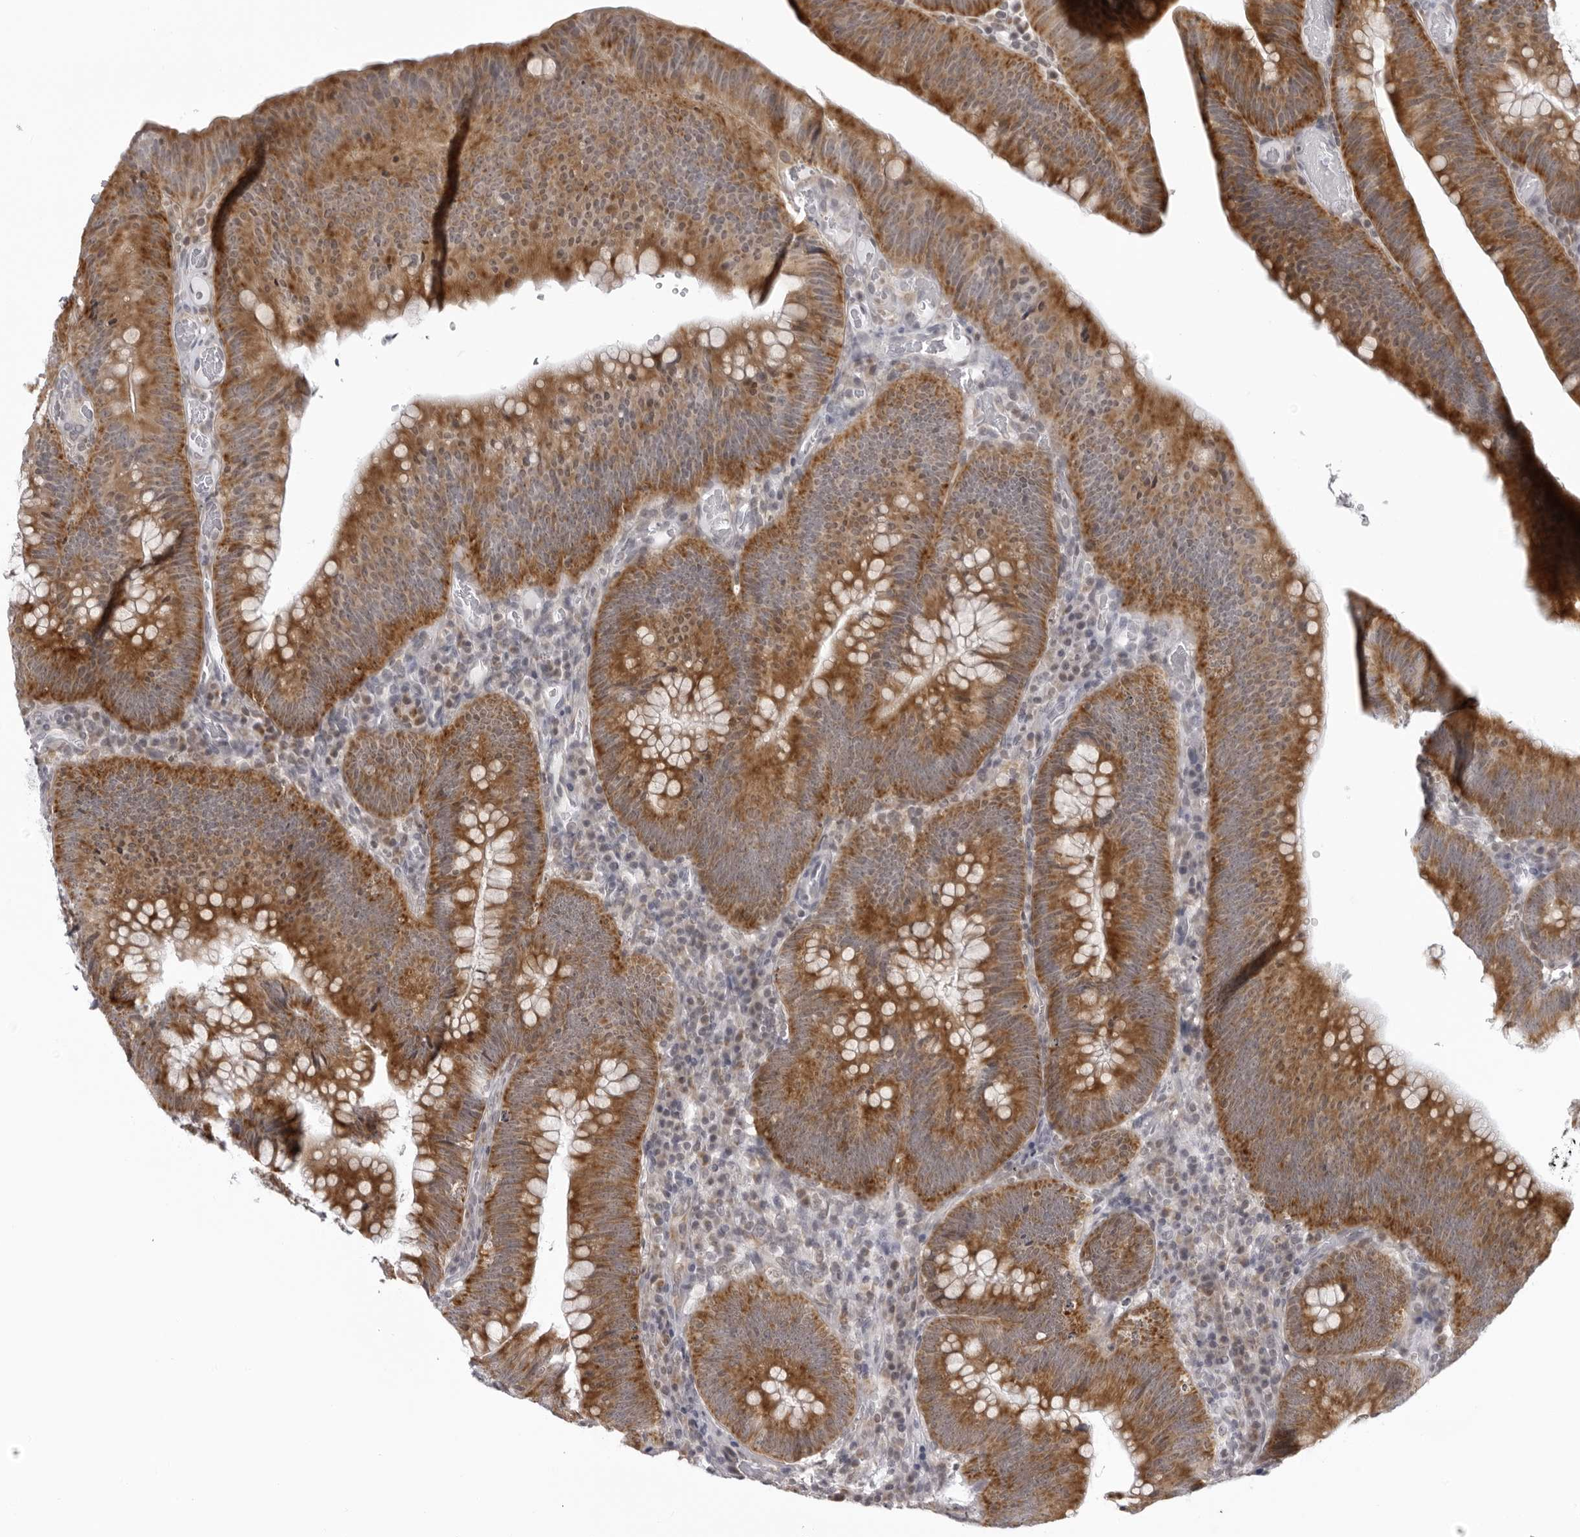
{"staining": {"intensity": "strong", "quantity": ">75%", "location": "cytoplasmic/membranous"}, "tissue": "colorectal cancer", "cell_type": "Tumor cells", "image_type": "cancer", "snomed": [{"axis": "morphology", "description": "Normal tissue, NOS"}, {"axis": "topography", "description": "Colon"}], "caption": "Colorectal cancer was stained to show a protein in brown. There is high levels of strong cytoplasmic/membranous expression in about >75% of tumor cells.", "gene": "MRPS15", "patient": {"sex": "female", "age": 82}}